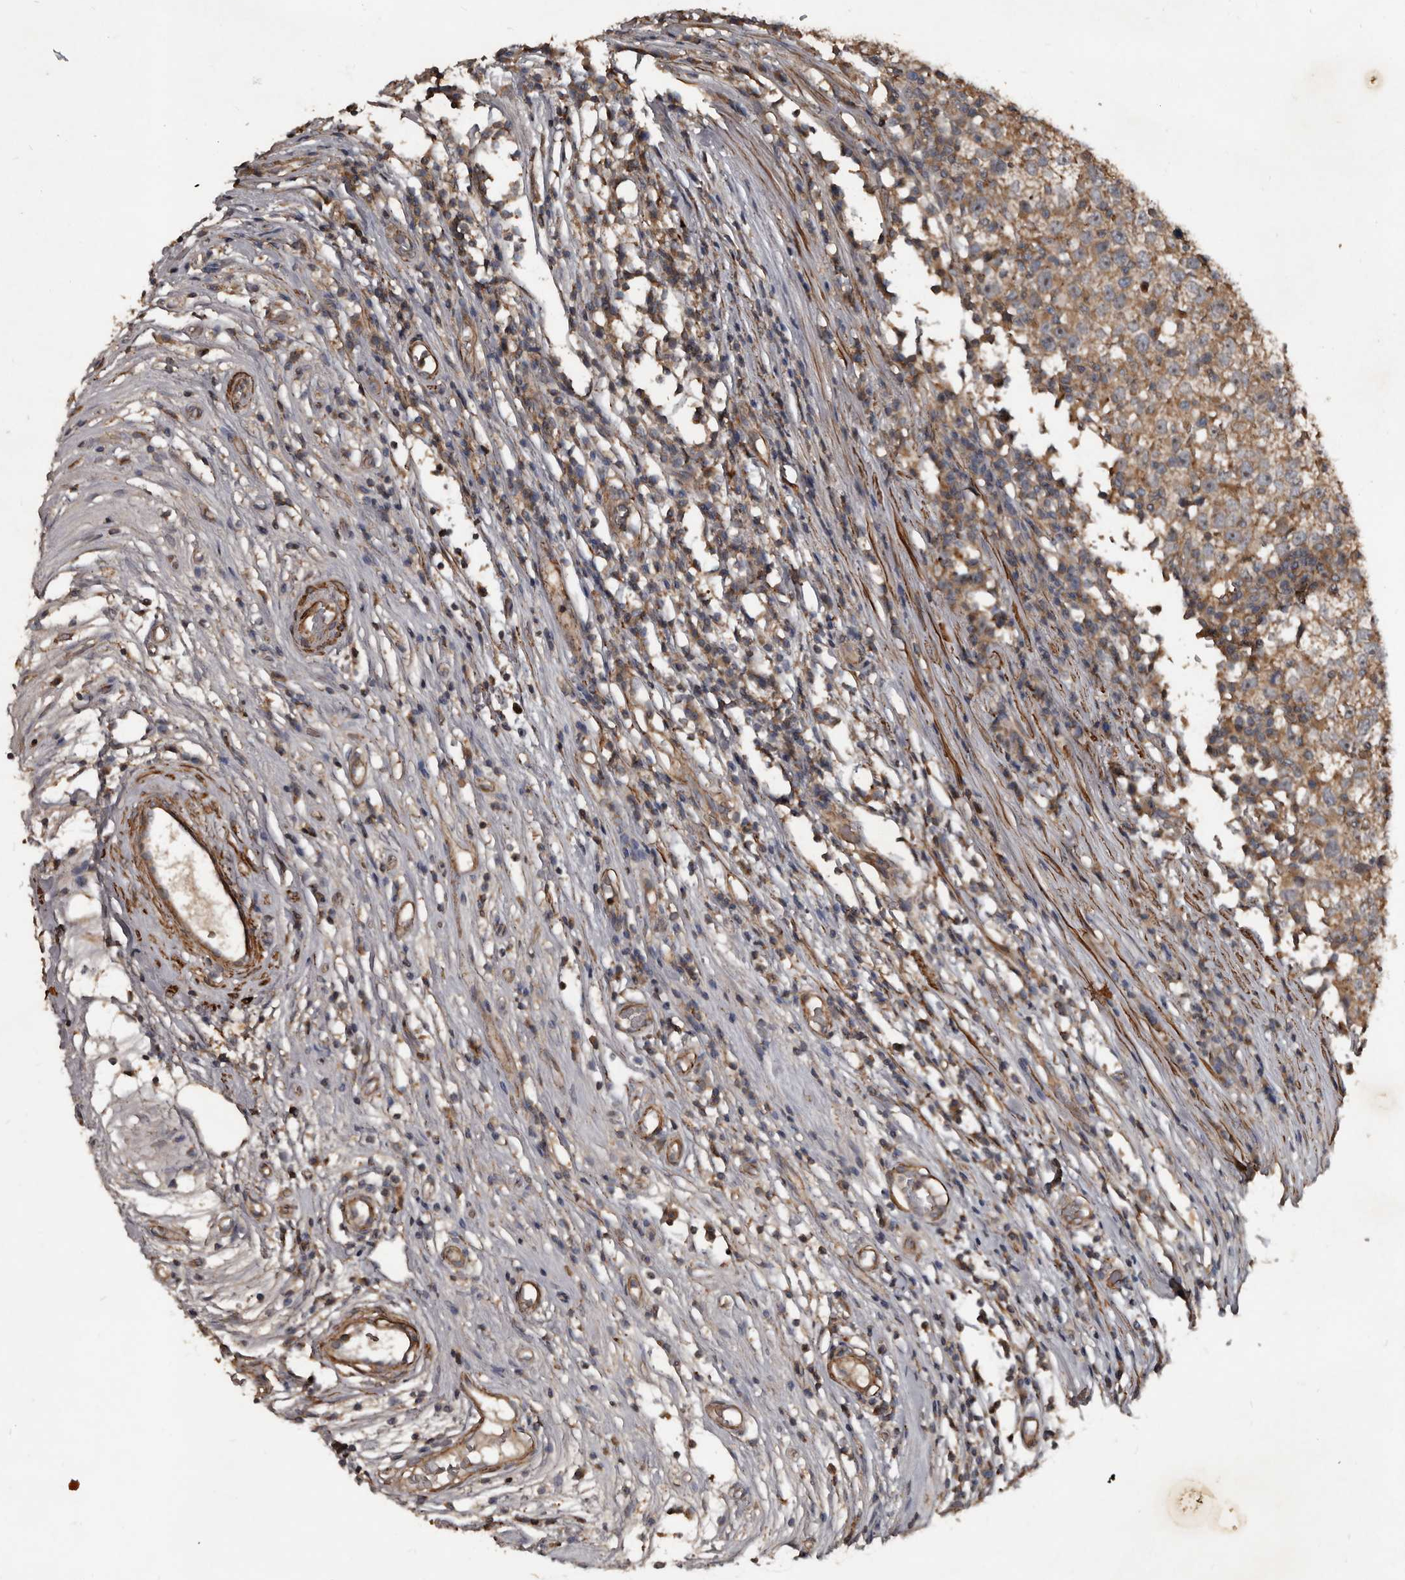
{"staining": {"intensity": "weak", "quantity": "<25%", "location": "cytoplasmic/membranous"}, "tissue": "testis cancer", "cell_type": "Tumor cells", "image_type": "cancer", "snomed": [{"axis": "morphology", "description": "Seminoma, NOS"}, {"axis": "topography", "description": "Testis"}], "caption": "Tumor cells show no significant expression in testis cancer (seminoma). The staining is performed using DAB brown chromogen with nuclei counter-stained in using hematoxylin.", "gene": "GREB1", "patient": {"sex": "male", "age": 65}}